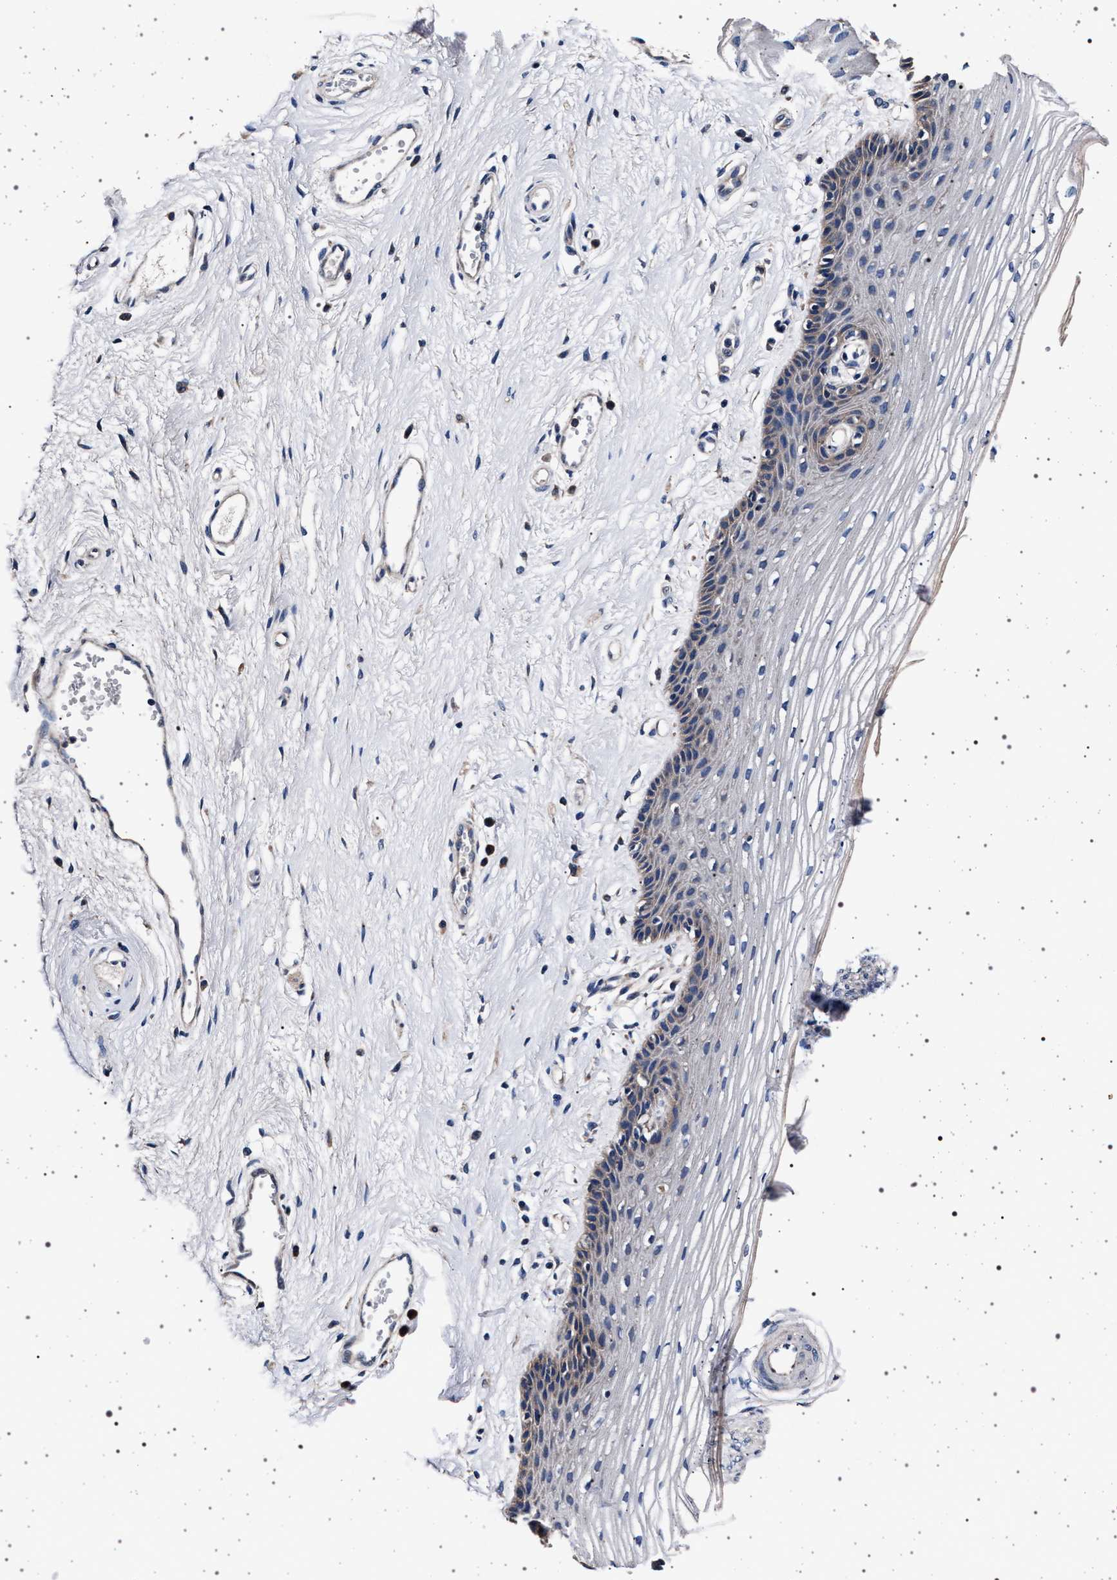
{"staining": {"intensity": "negative", "quantity": "none", "location": "none"}, "tissue": "vagina", "cell_type": "Squamous epithelial cells", "image_type": "normal", "snomed": [{"axis": "morphology", "description": "Normal tissue, NOS"}, {"axis": "topography", "description": "Vagina"}], "caption": "Squamous epithelial cells are negative for protein expression in unremarkable human vagina. (DAB immunohistochemistry (IHC) with hematoxylin counter stain).", "gene": "MAP3K2", "patient": {"sex": "female", "age": 46}}